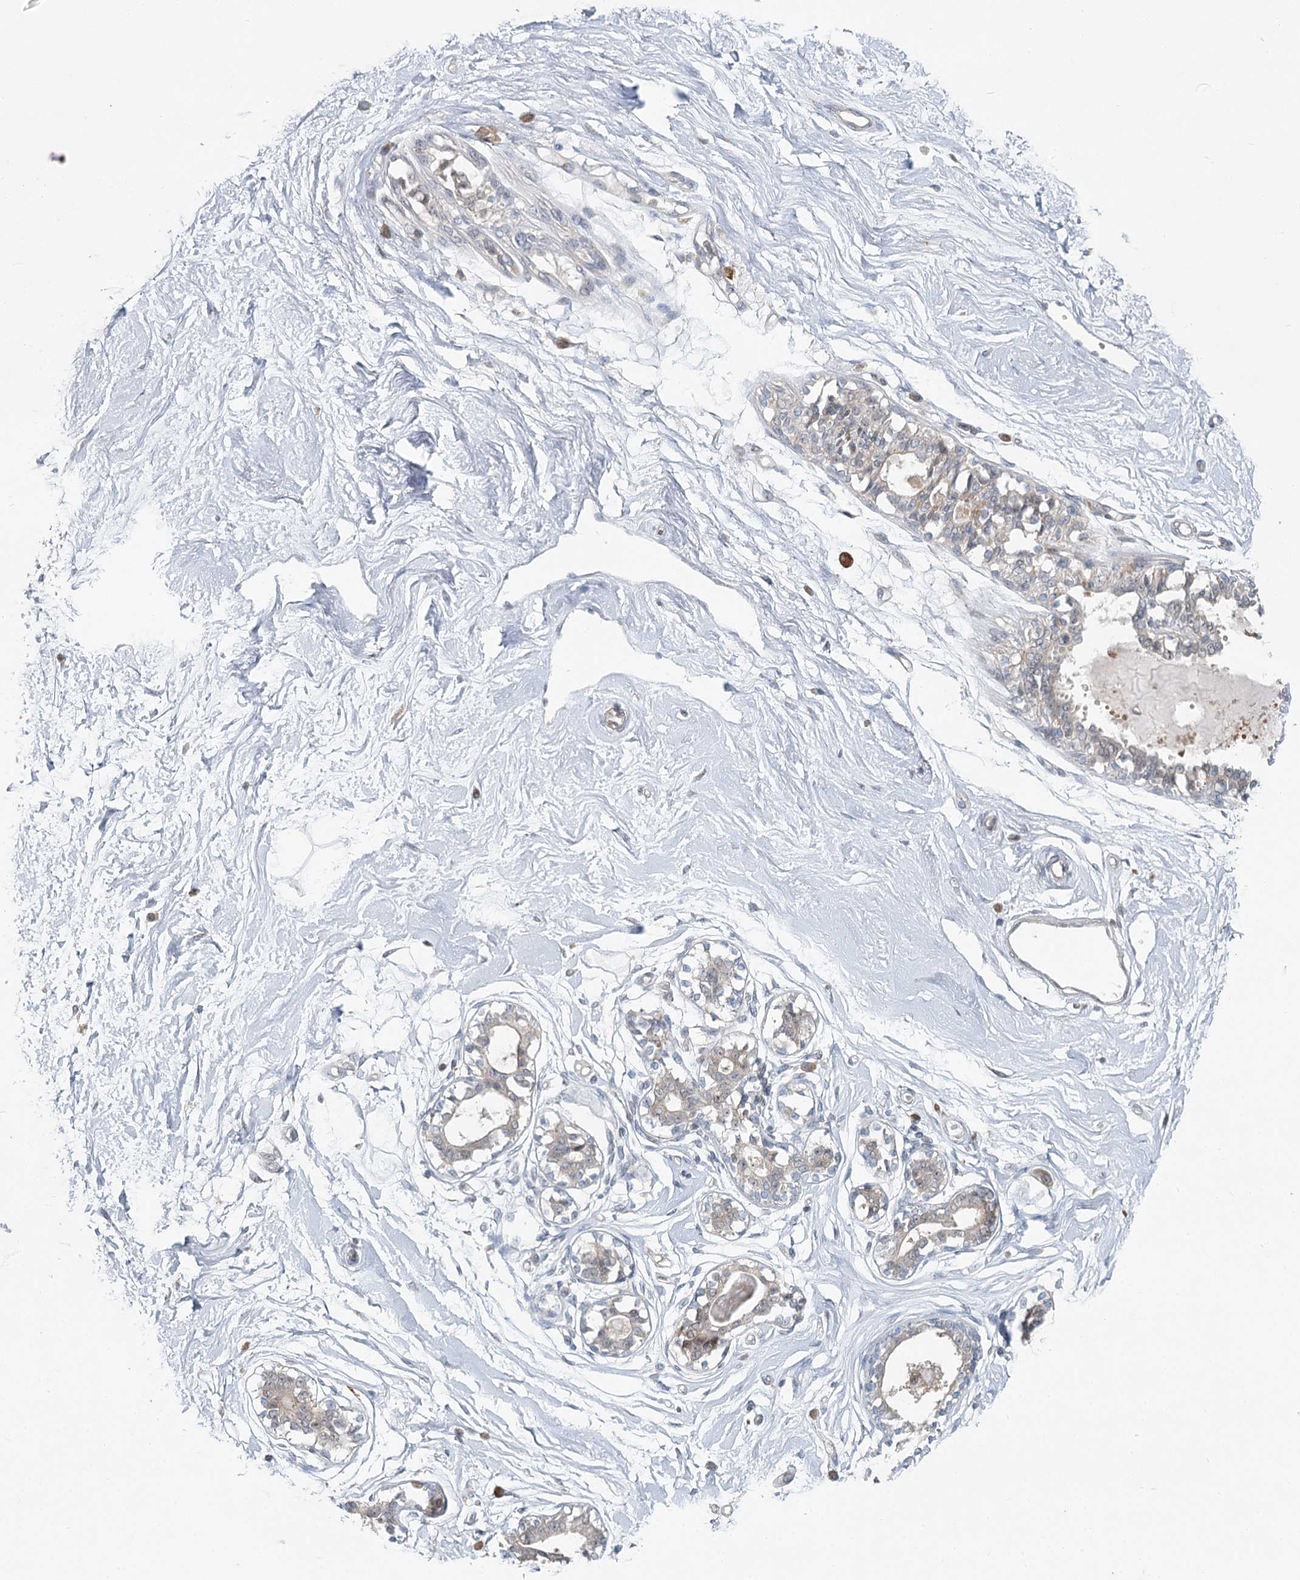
{"staining": {"intensity": "negative", "quantity": "none", "location": "none"}, "tissue": "breast", "cell_type": "Adipocytes", "image_type": "normal", "snomed": [{"axis": "morphology", "description": "Normal tissue, NOS"}, {"axis": "topography", "description": "Breast"}], "caption": "Immunohistochemistry histopathology image of unremarkable breast stained for a protein (brown), which exhibits no expression in adipocytes. (Stains: DAB (3,3'-diaminobenzidine) immunohistochemistry (IHC) with hematoxylin counter stain, Microscopy: brightfield microscopy at high magnification).", "gene": "THNSL1", "patient": {"sex": "female", "age": 45}}